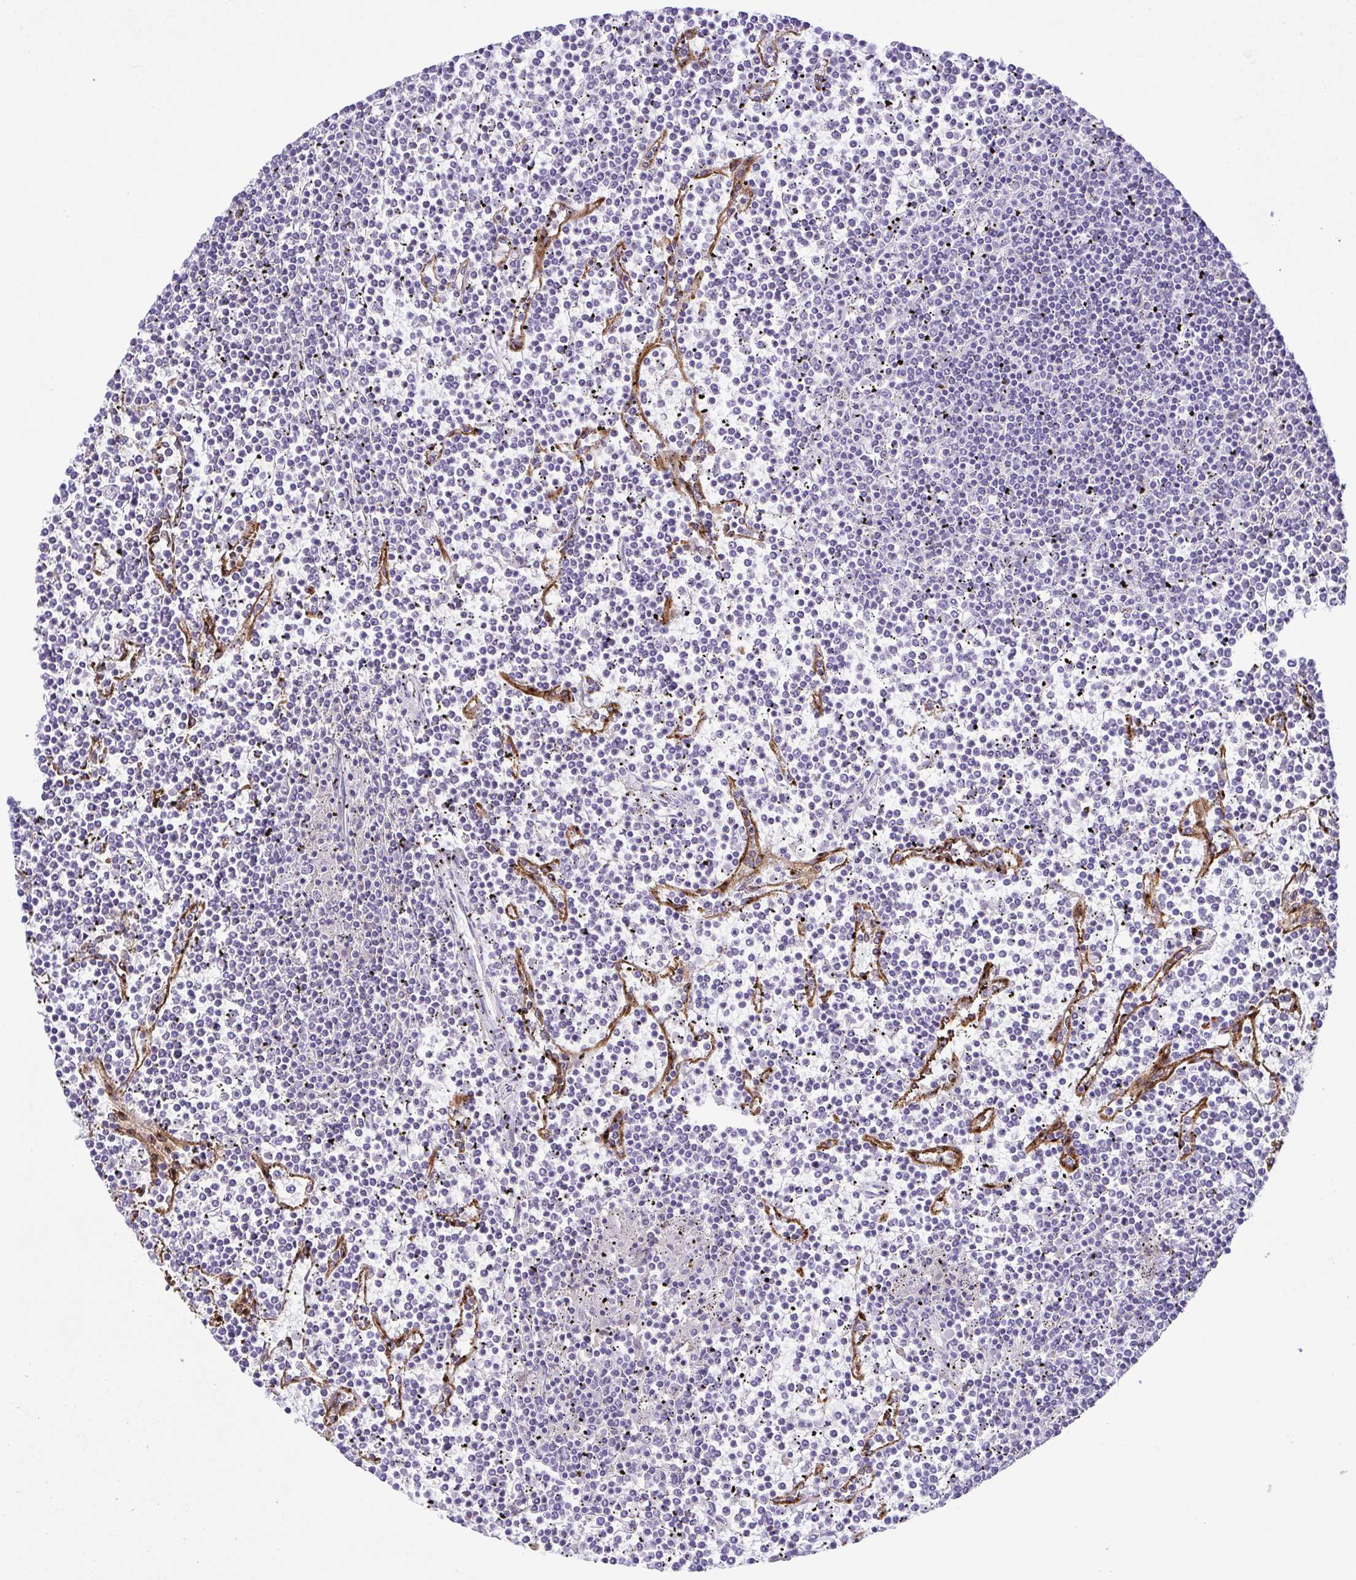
{"staining": {"intensity": "negative", "quantity": "none", "location": "none"}, "tissue": "lymphoma", "cell_type": "Tumor cells", "image_type": "cancer", "snomed": [{"axis": "morphology", "description": "Malignant lymphoma, non-Hodgkin's type, Low grade"}, {"axis": "topography", "description": "Spleen"}], "caption": "Protein analysis of lymphoma exhibits no significant positivity in tumor cells.", "gene": "GPR182", "patient": {"sex": "female", "age": 19}}